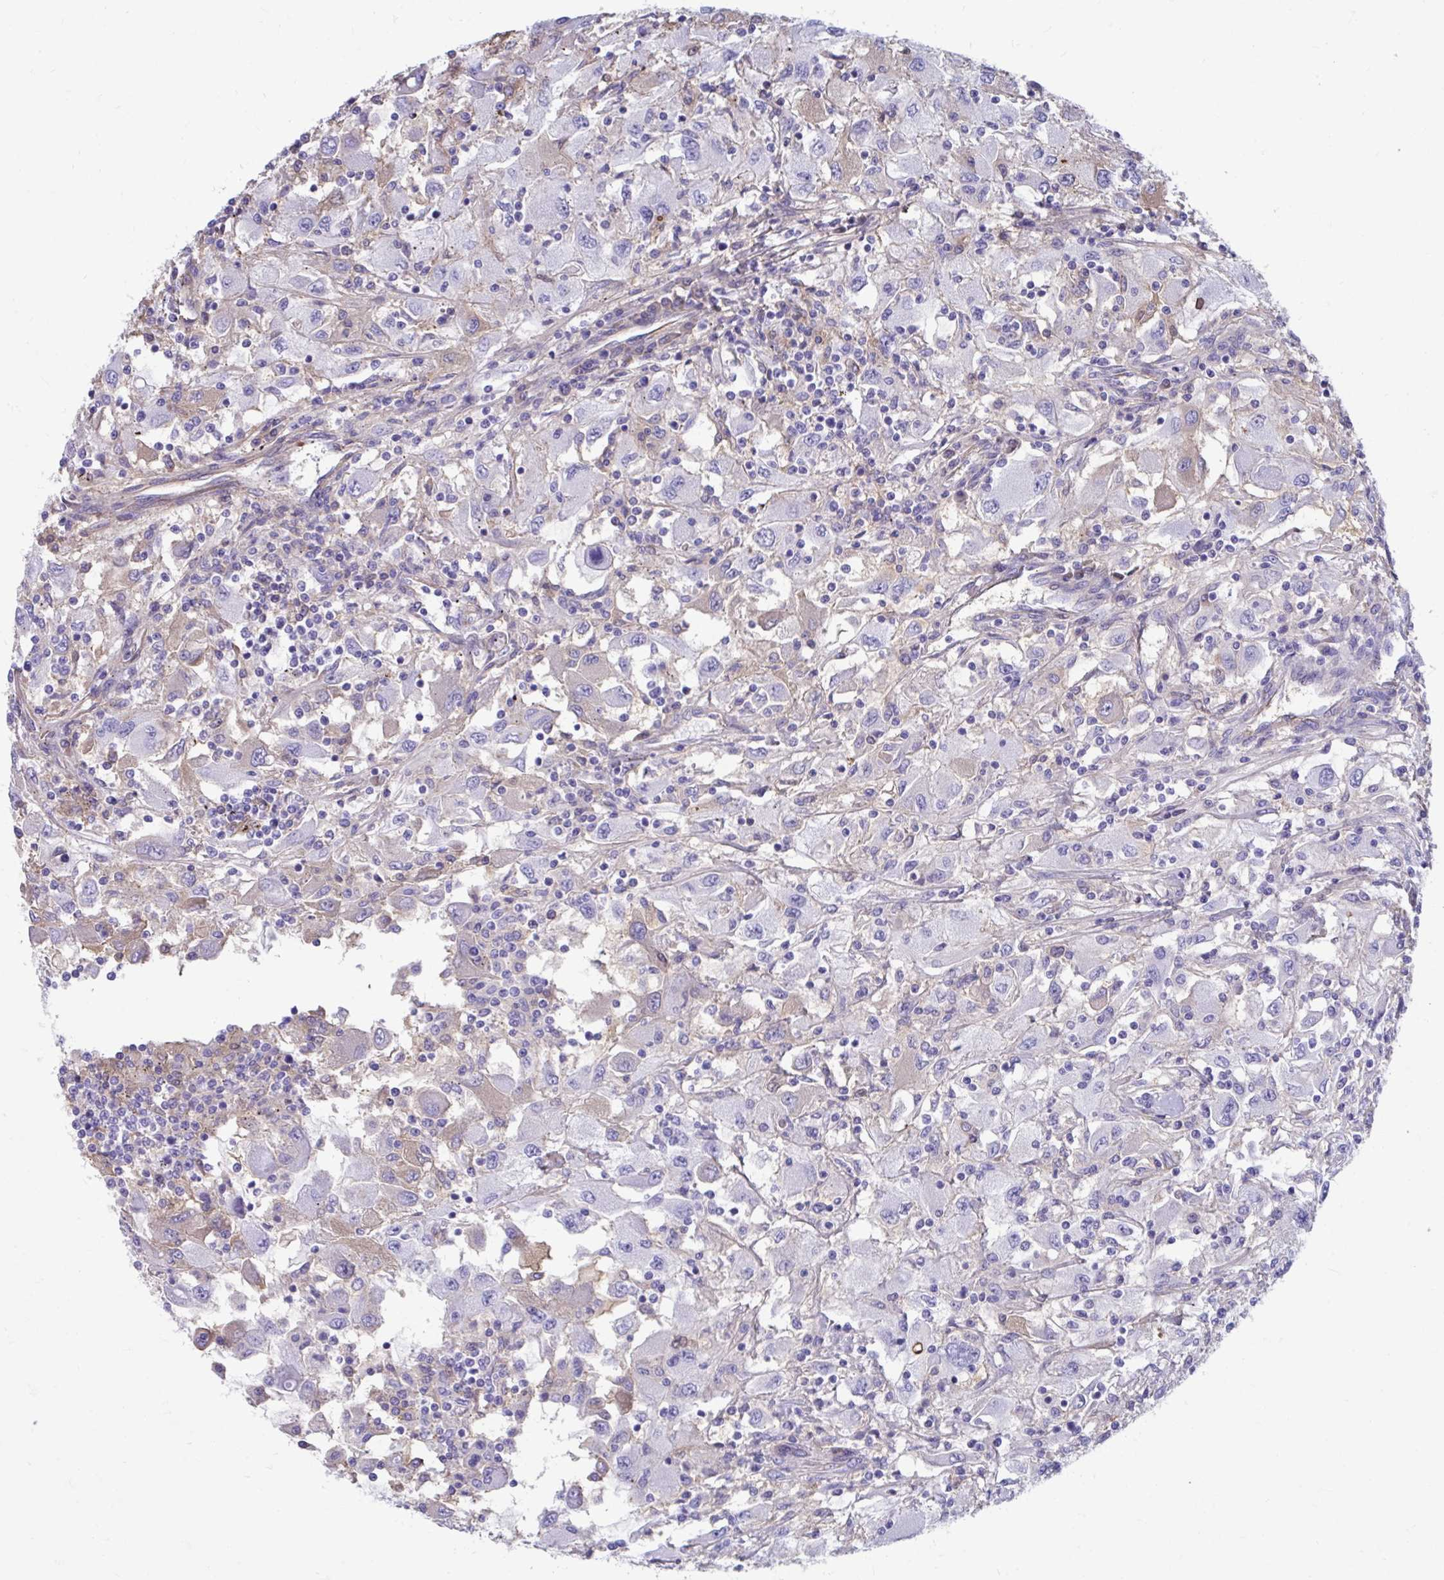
{"staining": {"intensity": "negative", "quantity": "none", "location": "none"}, "tissue": "renal cancer", "cell_type": "Tumor cells", "image_type": "cancer", "snomed": [{"axis": "morphology", "description": "Adenocarcinoma, NOS"}, {"axis": "topography", "description": "Kidney"}], "caption": "Immunohistochemistry (IHC) image of neoplastic tissue: human adenocarcinoma (renal) stained with DAB displays no significant protein expression in tumor cells. Nuclei are stained in blue.", "gene": "SMIM9", "patient": {"sex": "female", "age": 67}}